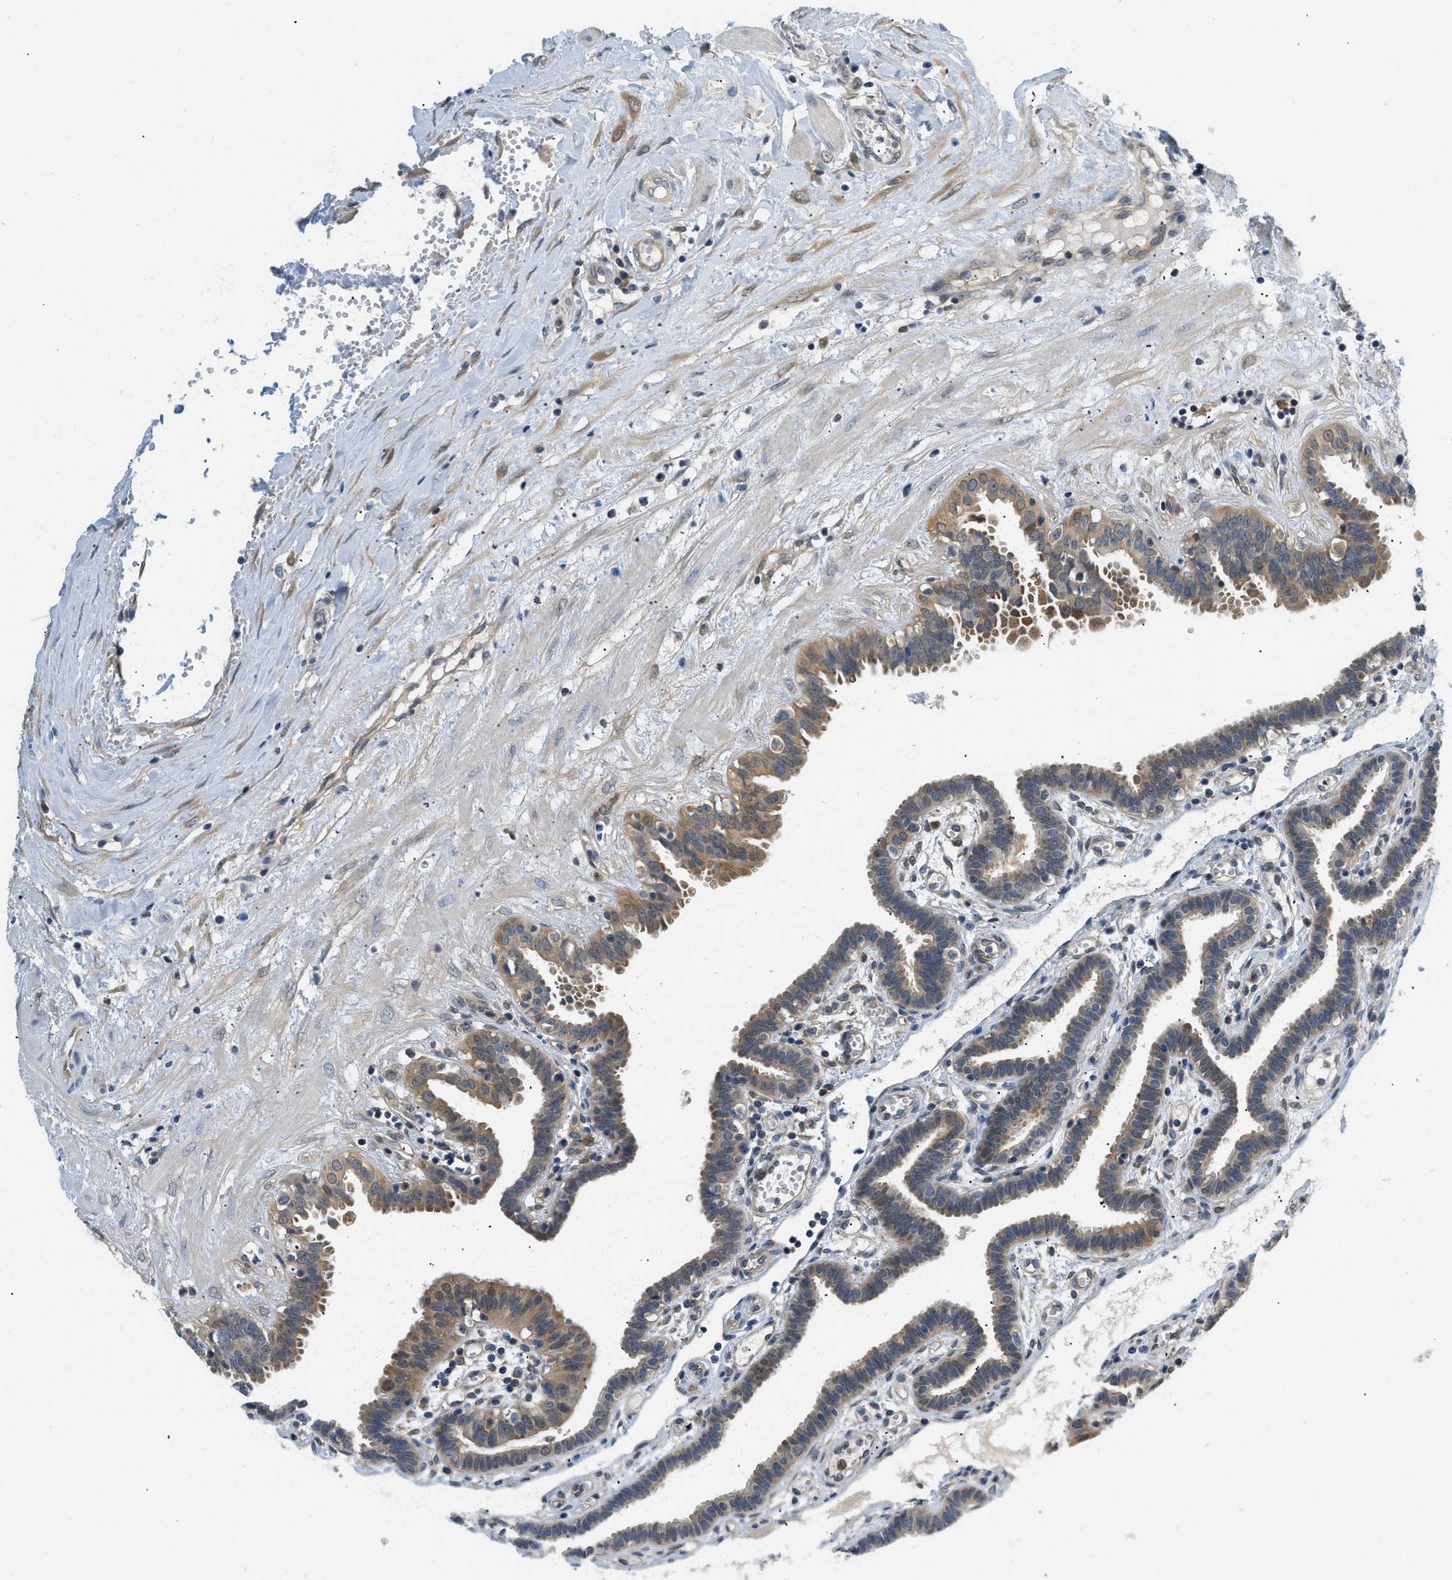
{"staining": {"intensity": "moderate", "quantity": ">75%", "location": "cytoplasmic/membranous"}, "tissue": "fallopian tube", "cell_type": "Glandular cells", "image_type": "normal", "snomed": [{"axis": "morphology", "description": "Normal tissue, NOS"}, {"axis": "topography", "description": "Fallopian tube"}, {"axis": "topography", "description": "Placenta"}], "caption": "Immunohistochemistry of benign human fallopian tube demonstrates medium levels of moderate cytoplasmic/membranous expression in approximately >75% of glandular cells. (DAB = brown stain, brightfield microscopy at high magnification).", "gene": "EIF4EBP2", "patient": {"sex": "female", "age": 32}}